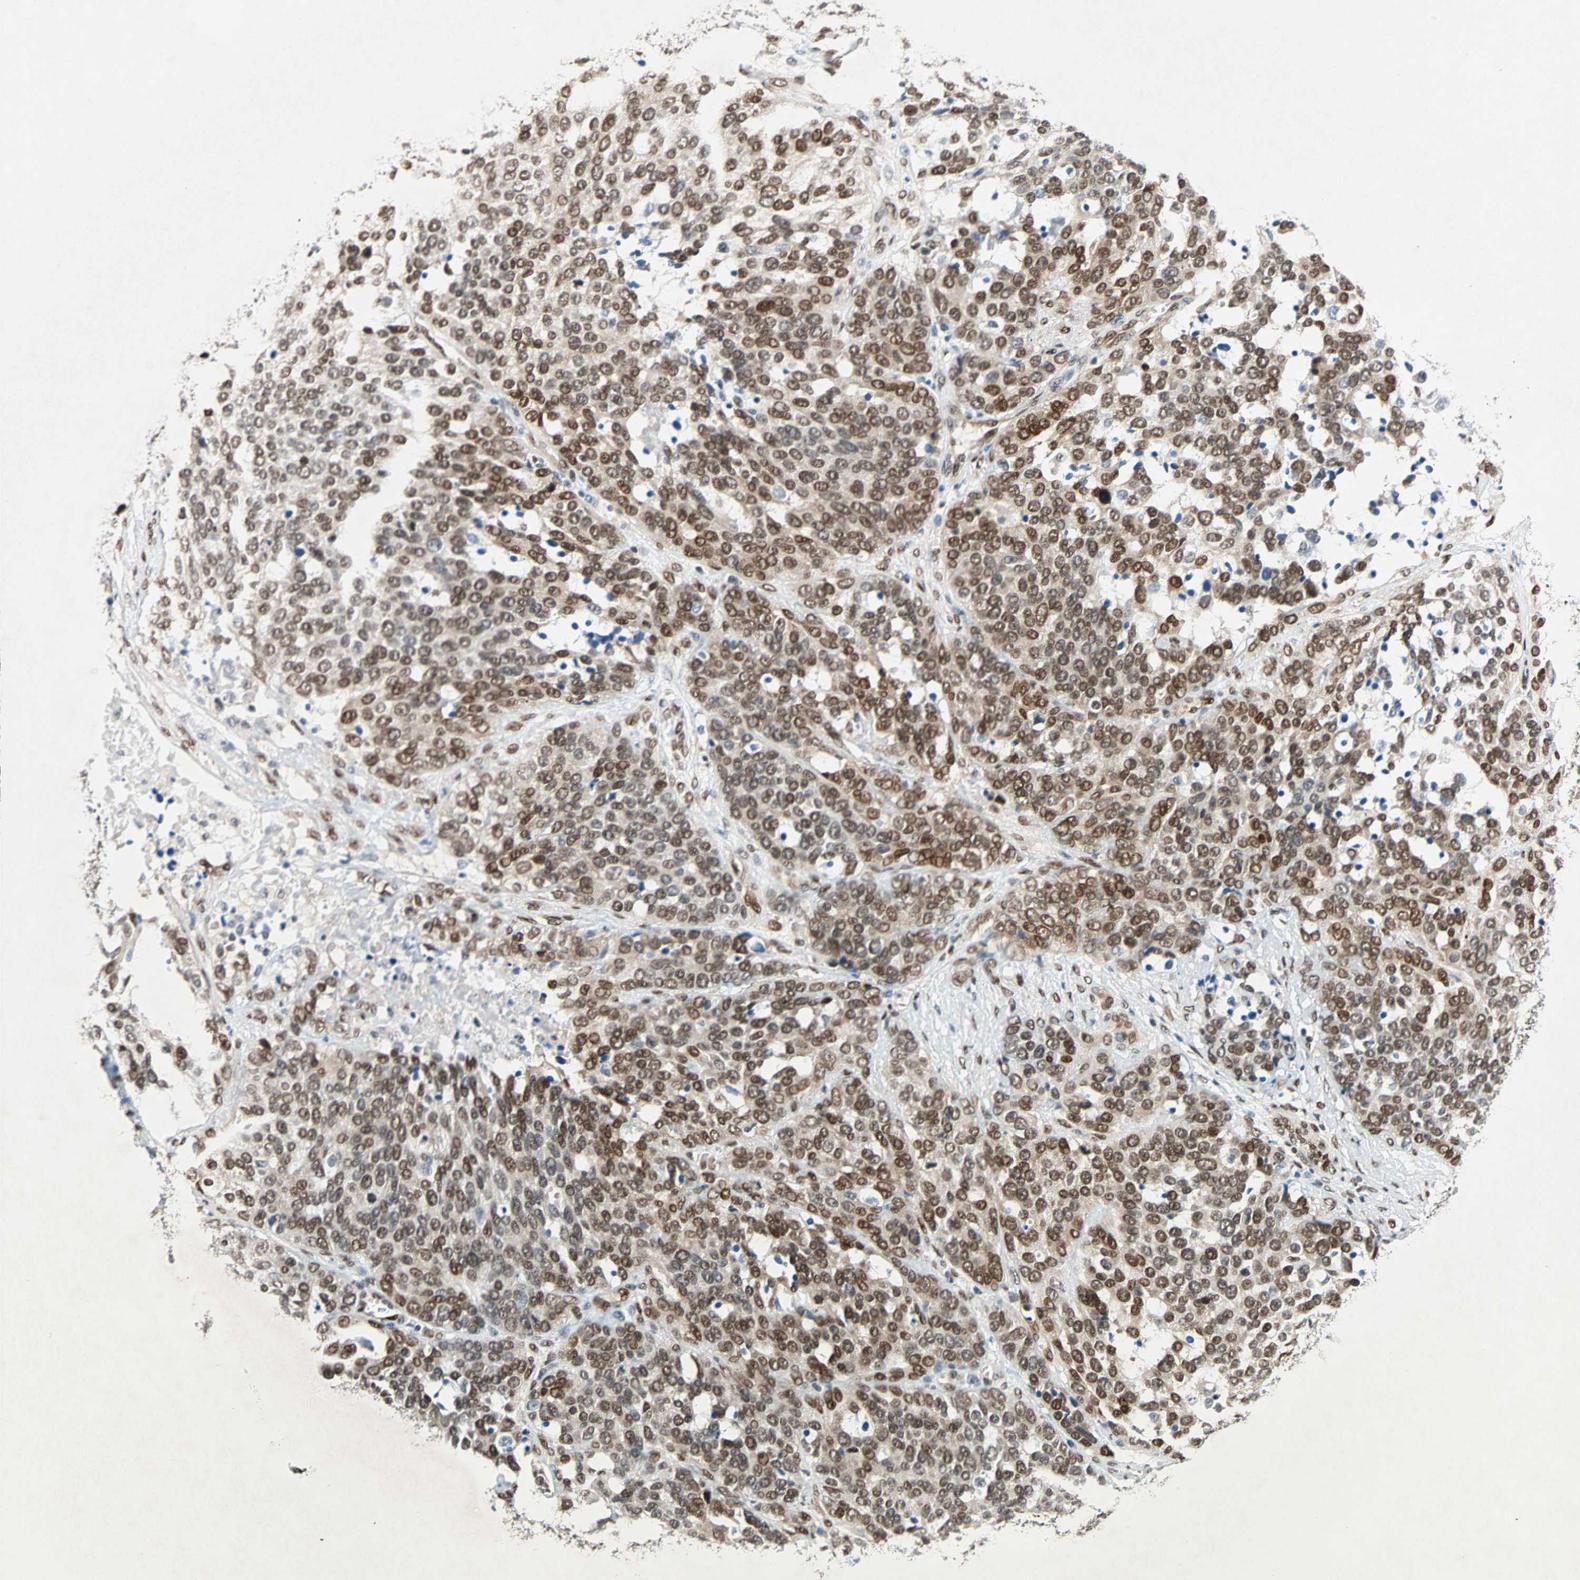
{"staining": {"intensity": "strong", "quantity": ">75%", "location": "cytoplasmic/membranous,nuclear"}, "tissue": "ovarian cancer", "cell_type": "Tumor cells", "image_type": "cancer", "snomed": [{"axis": "morphology", "description": "Cystadenocarcinoma, serous, NOS"}, {"axis": "topography", "description": "Ovary"}], "caption": "IHC staining of ovarian serous cystadenocarcinoma, which demonstrates high levels of strong cytoplasmic/membranous and nuclear staining in about >75% of tumor cells indicating strong cytoplasmic/membranous and nuclear protein positivity. The staining was performed using DAB (3,3'-diaminobenzidine) (brown) for protein detection and nuclei were counterstained in hematoxylin (blue).", "gene": "WWTR1", "patient": {"sex": "female", "age": 44}}